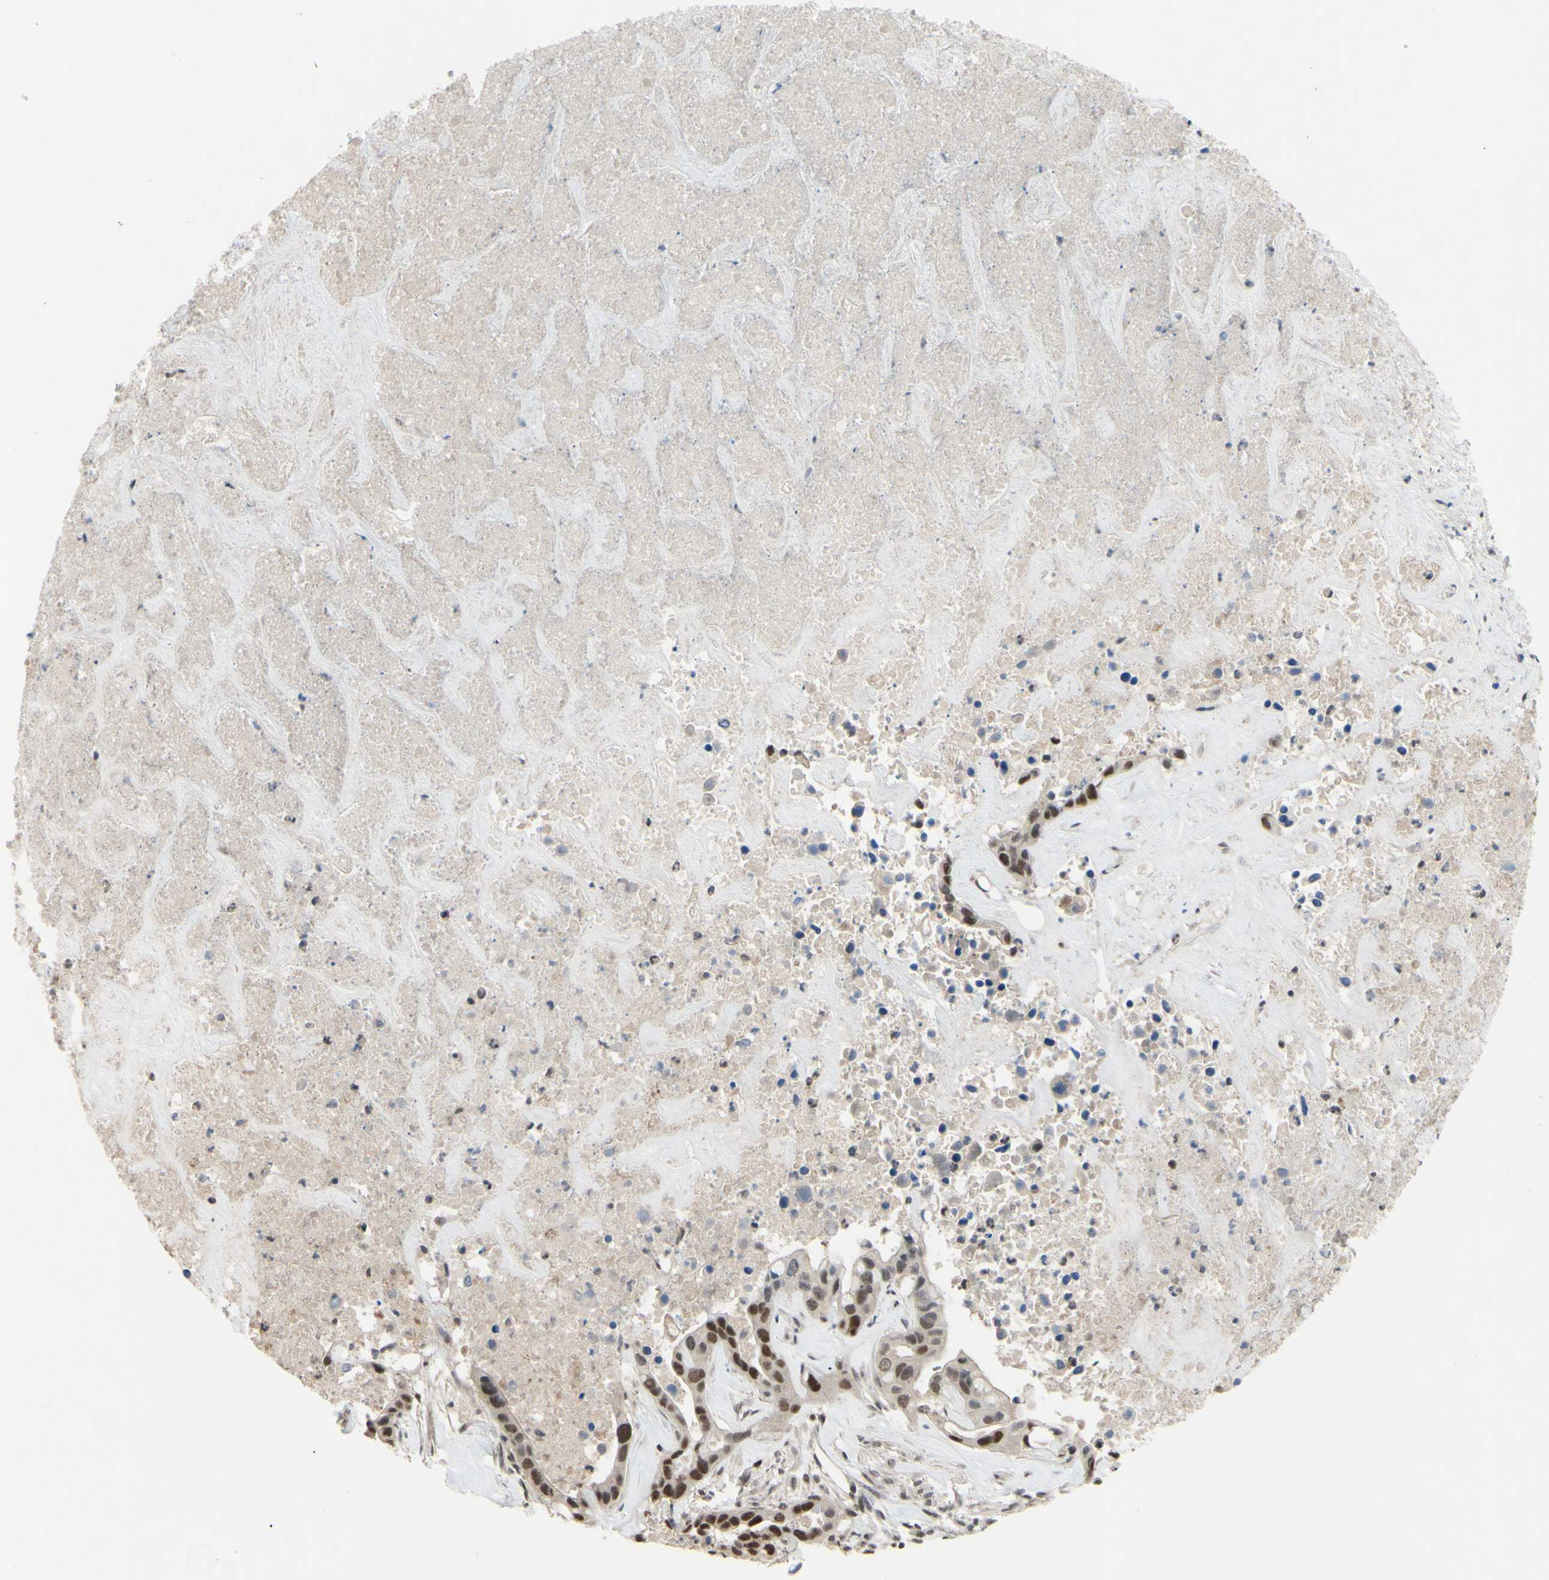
{"staining": {"intensity": "moderate", "quantity": ">75%", "location": "cytoplasmic/membranous,nuclear"}, "tissue": "liver cancer", "cell_type": "Tumor cells", "image_type": "cancer", "snomed": [{"axis": "morphology", "description": "Cholangiocarcinoma"}, {"axis": "topography", "description": "Liver"}], "caption": "Protein staining exhibits moderate cytoplasmic/membranous and nuclear expression in about >75% of tumor cells in liver cancer.", "gene": "SP4", "patient": {"sex": "female", "age": 65}}